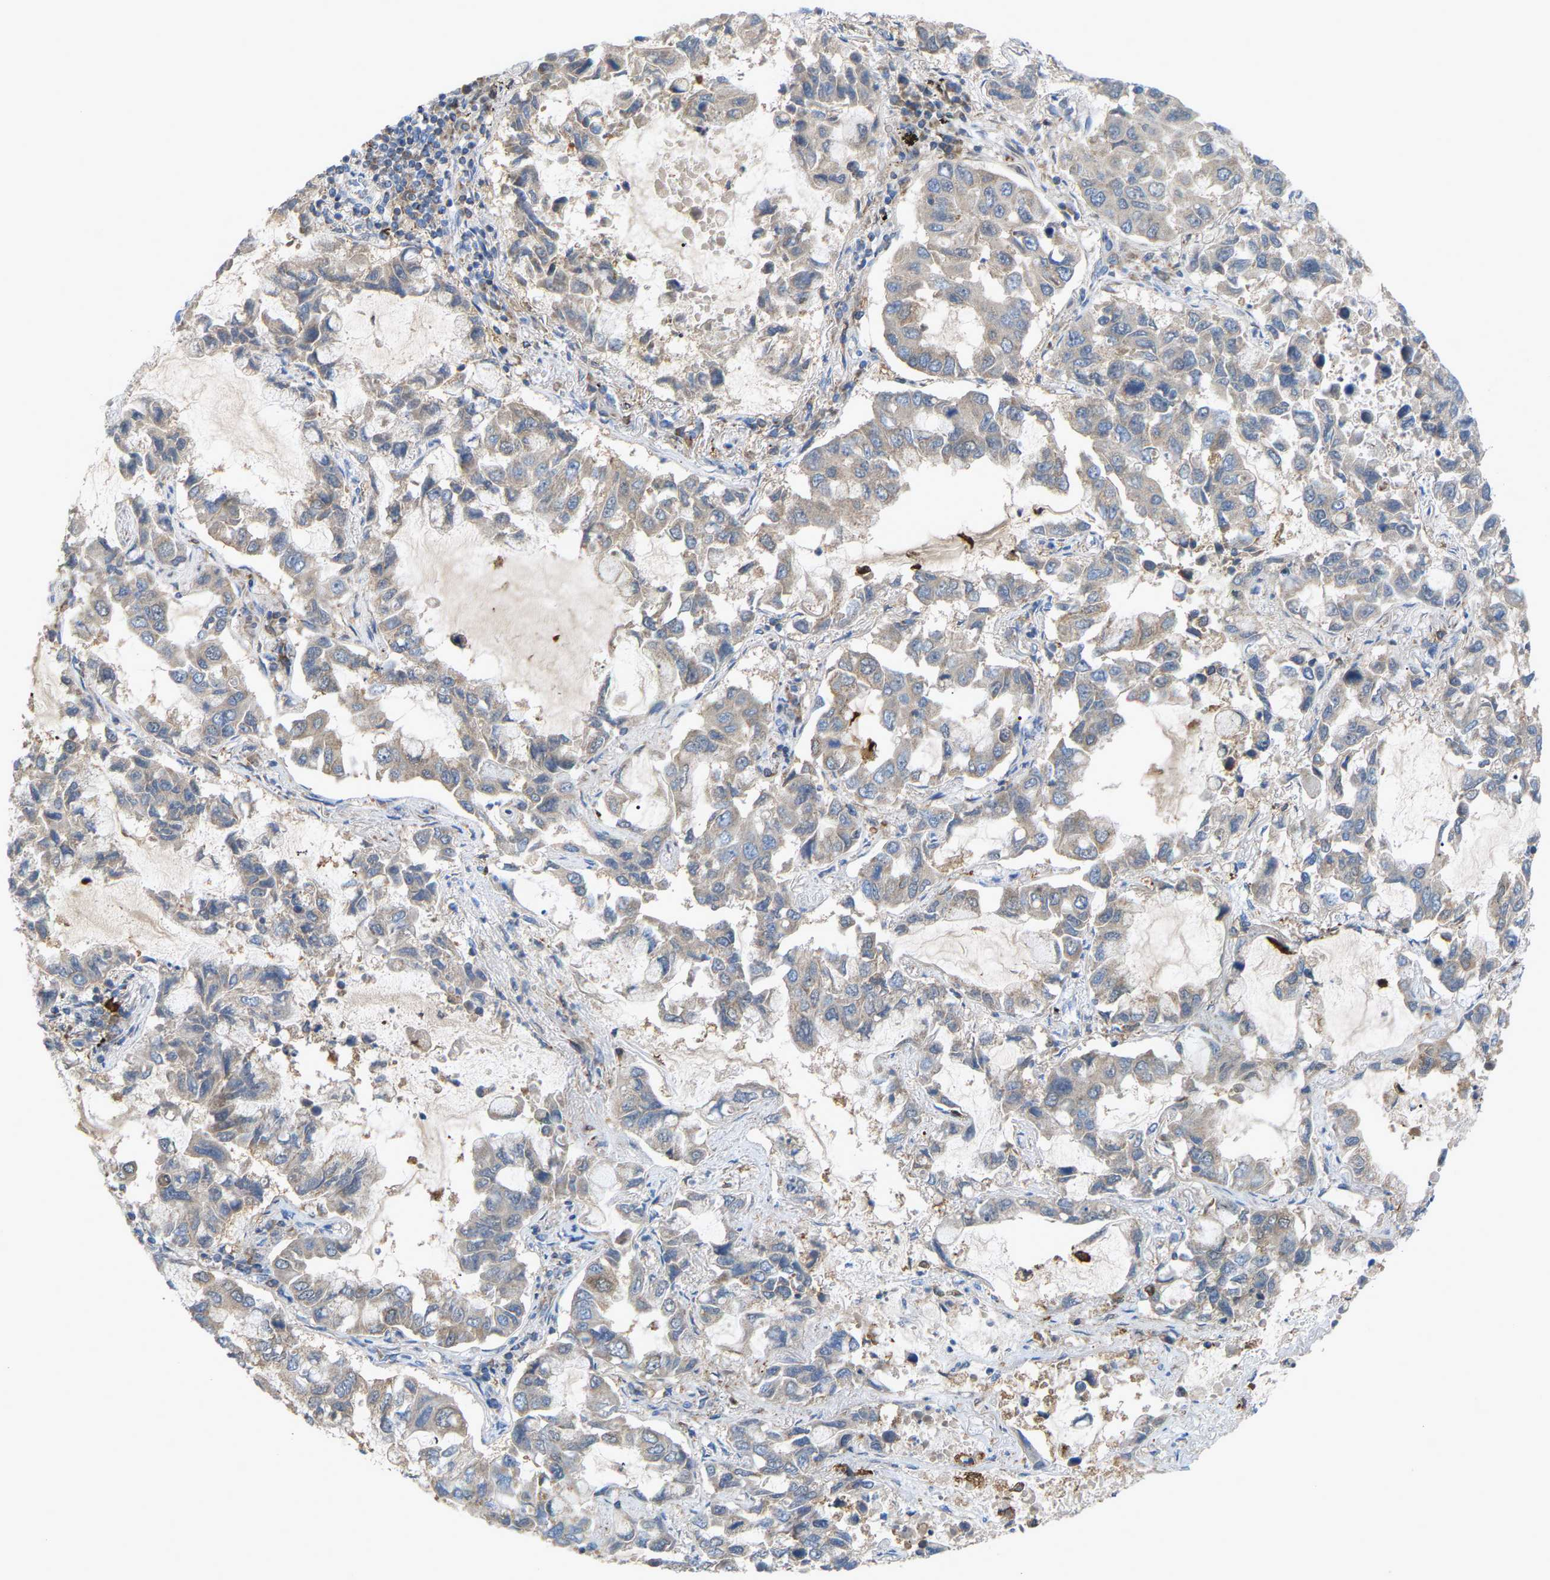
{"staining": {"intensity": "negative", "quantity": "none", "location": "none"}, "tissue": "lung cancer", "cell_type": "Tumor cells", "image_type": "cancer", "snomed": [{"axis": "morphology", "description": "Adenocarcinoma, NOS"}, {"axis": "topography", "description": "Lung"}], "caption": "DAB immunohistochemical staining of adenocarcinoma (lung) reveals no significant expression in tumor cells.", "gene": "CROT", "patient": {"sex": "male", "age": 64}}